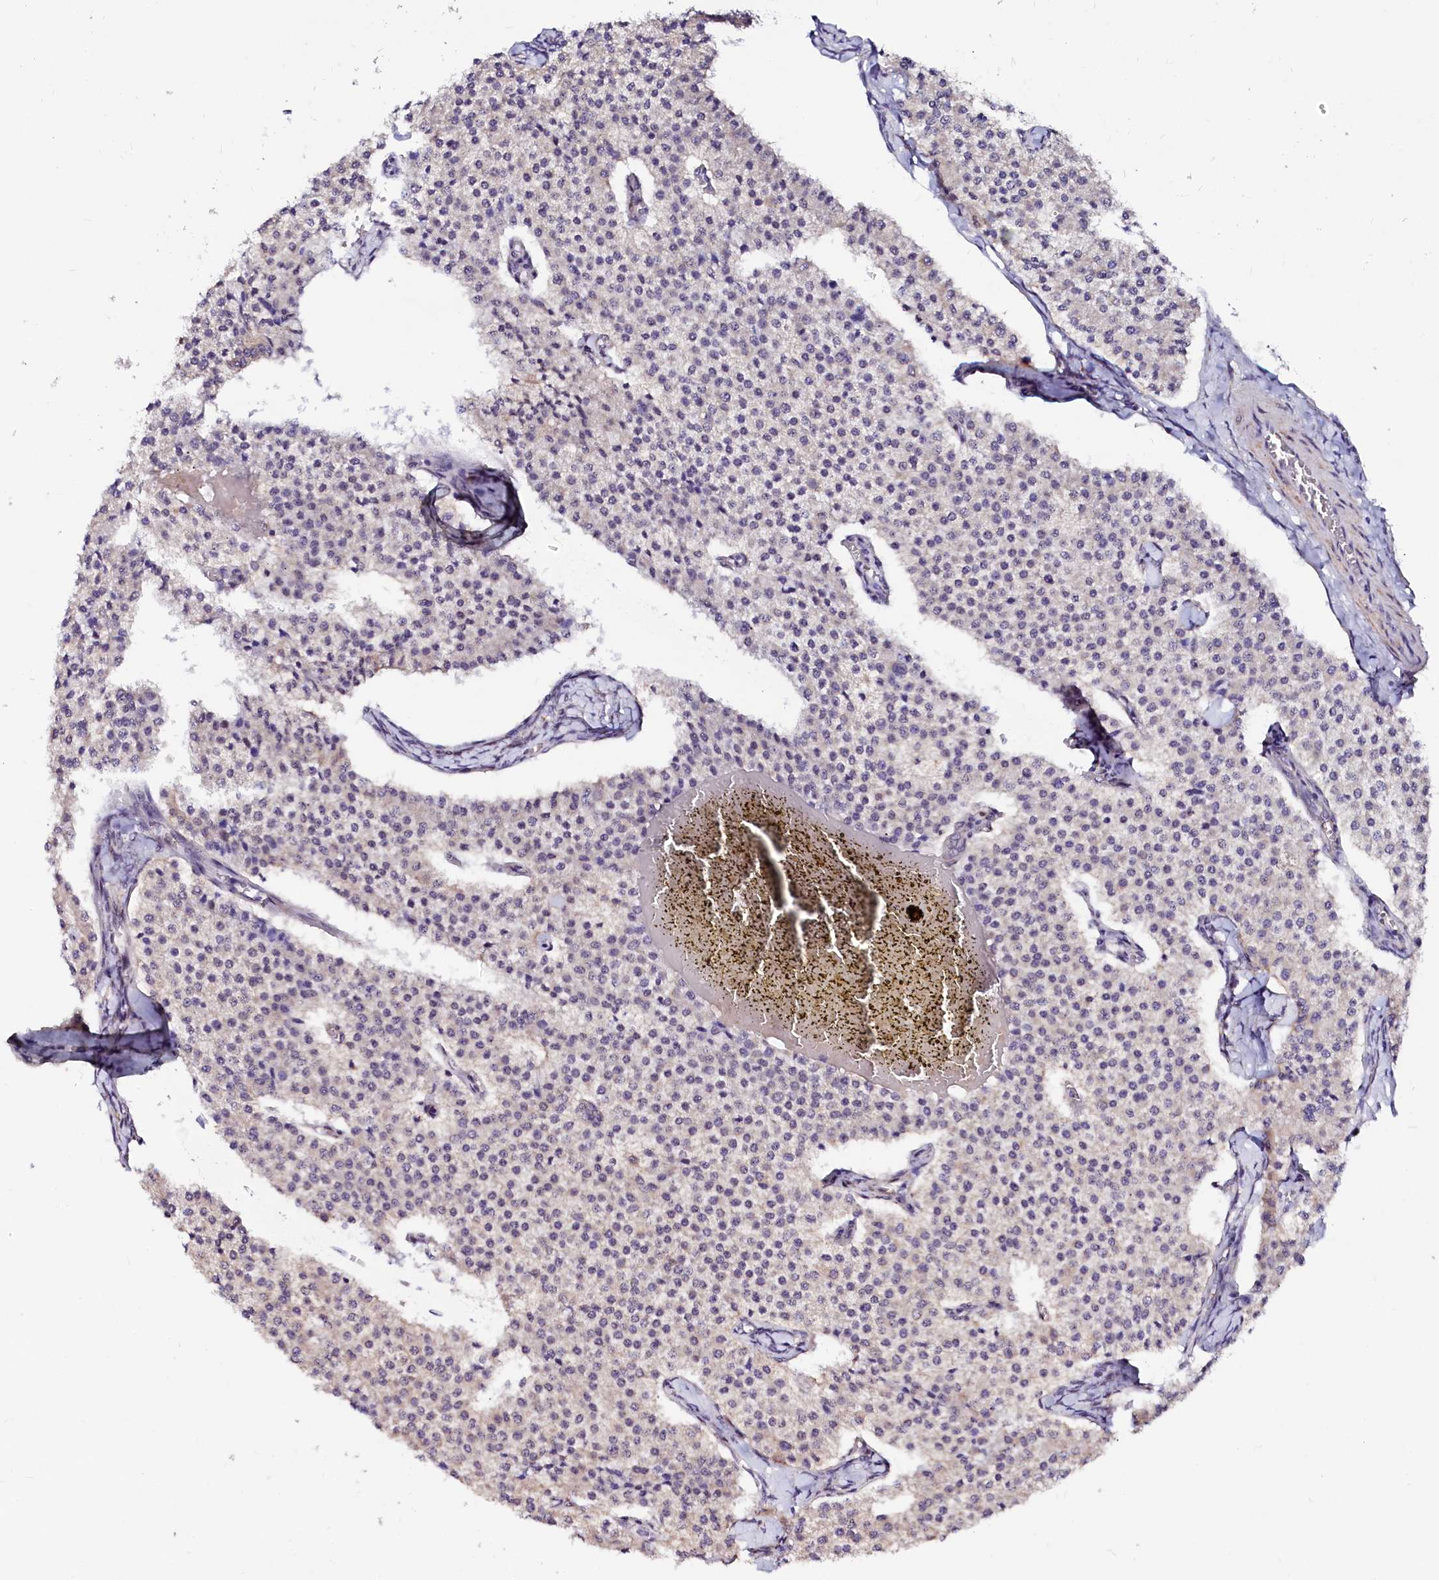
{"staining": {"intensity": "negative", "quantity": "none", "location": "none"}, "tissue": "carcinoid", "cell_type": "Tumor cells", "image_type": "cancer", "snomed": [{"axis": "morphology", "description": "Carcinoid, malignant, NOS"}, {"axis": "topography", "description": "Colon"}], "caption": "Malignant carcinoid stained for a protein using immunohistochemistry shows no expression tumor cells.", "gene": "GPR176", "patient": {"sex": "female", "age": 52}}